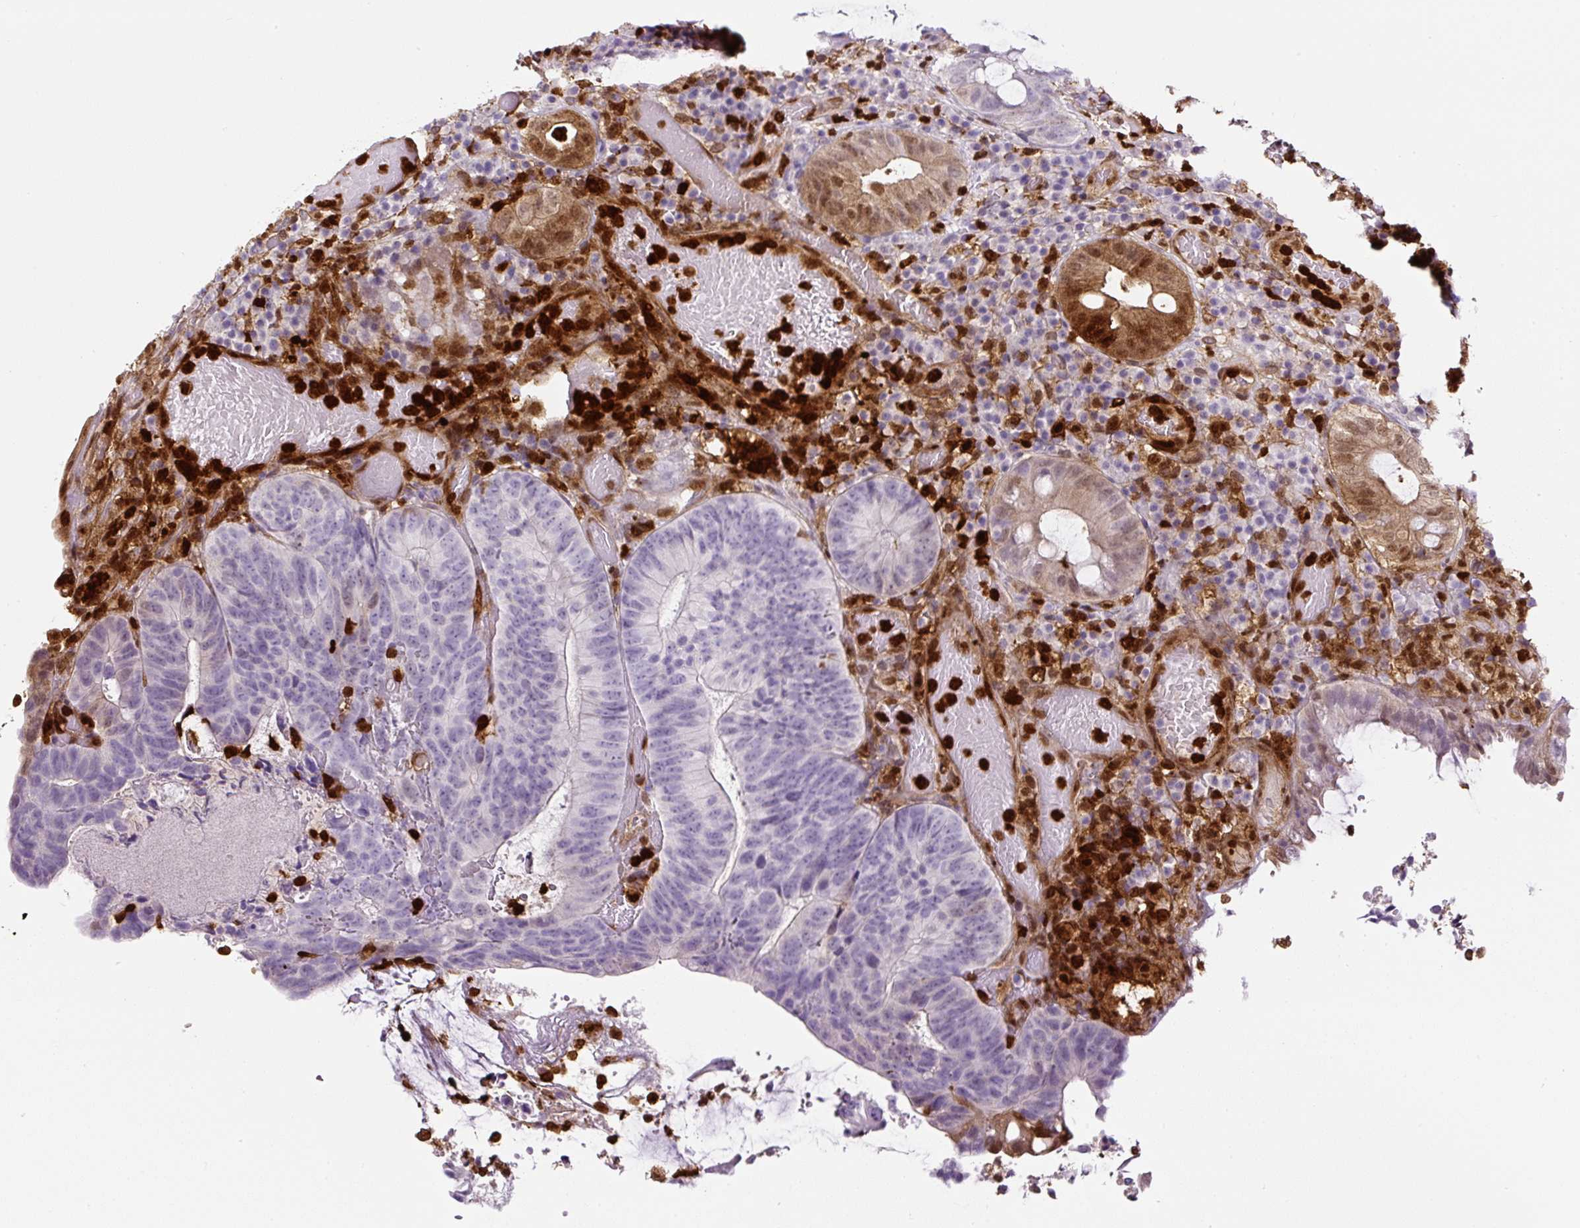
{"staining": {"intensity": "negative", "quantity": "none", "location": "none"}, "tissue": "colorectal cancer", "cell_type": "Tumor cells", "image_type": "cancer", "snomed": [{"axis": "morphology", "description": "Adenocarcinoma, NOS"}, {"axis": "topography", "description": "Colon"}], "caption": "Protein analysis of colorectal cancer (adenocarcinoma) exhibits no significant expression in tumor cells.", "gene": "ANXA1", "patient": {"sex": "male", "age": 87}}